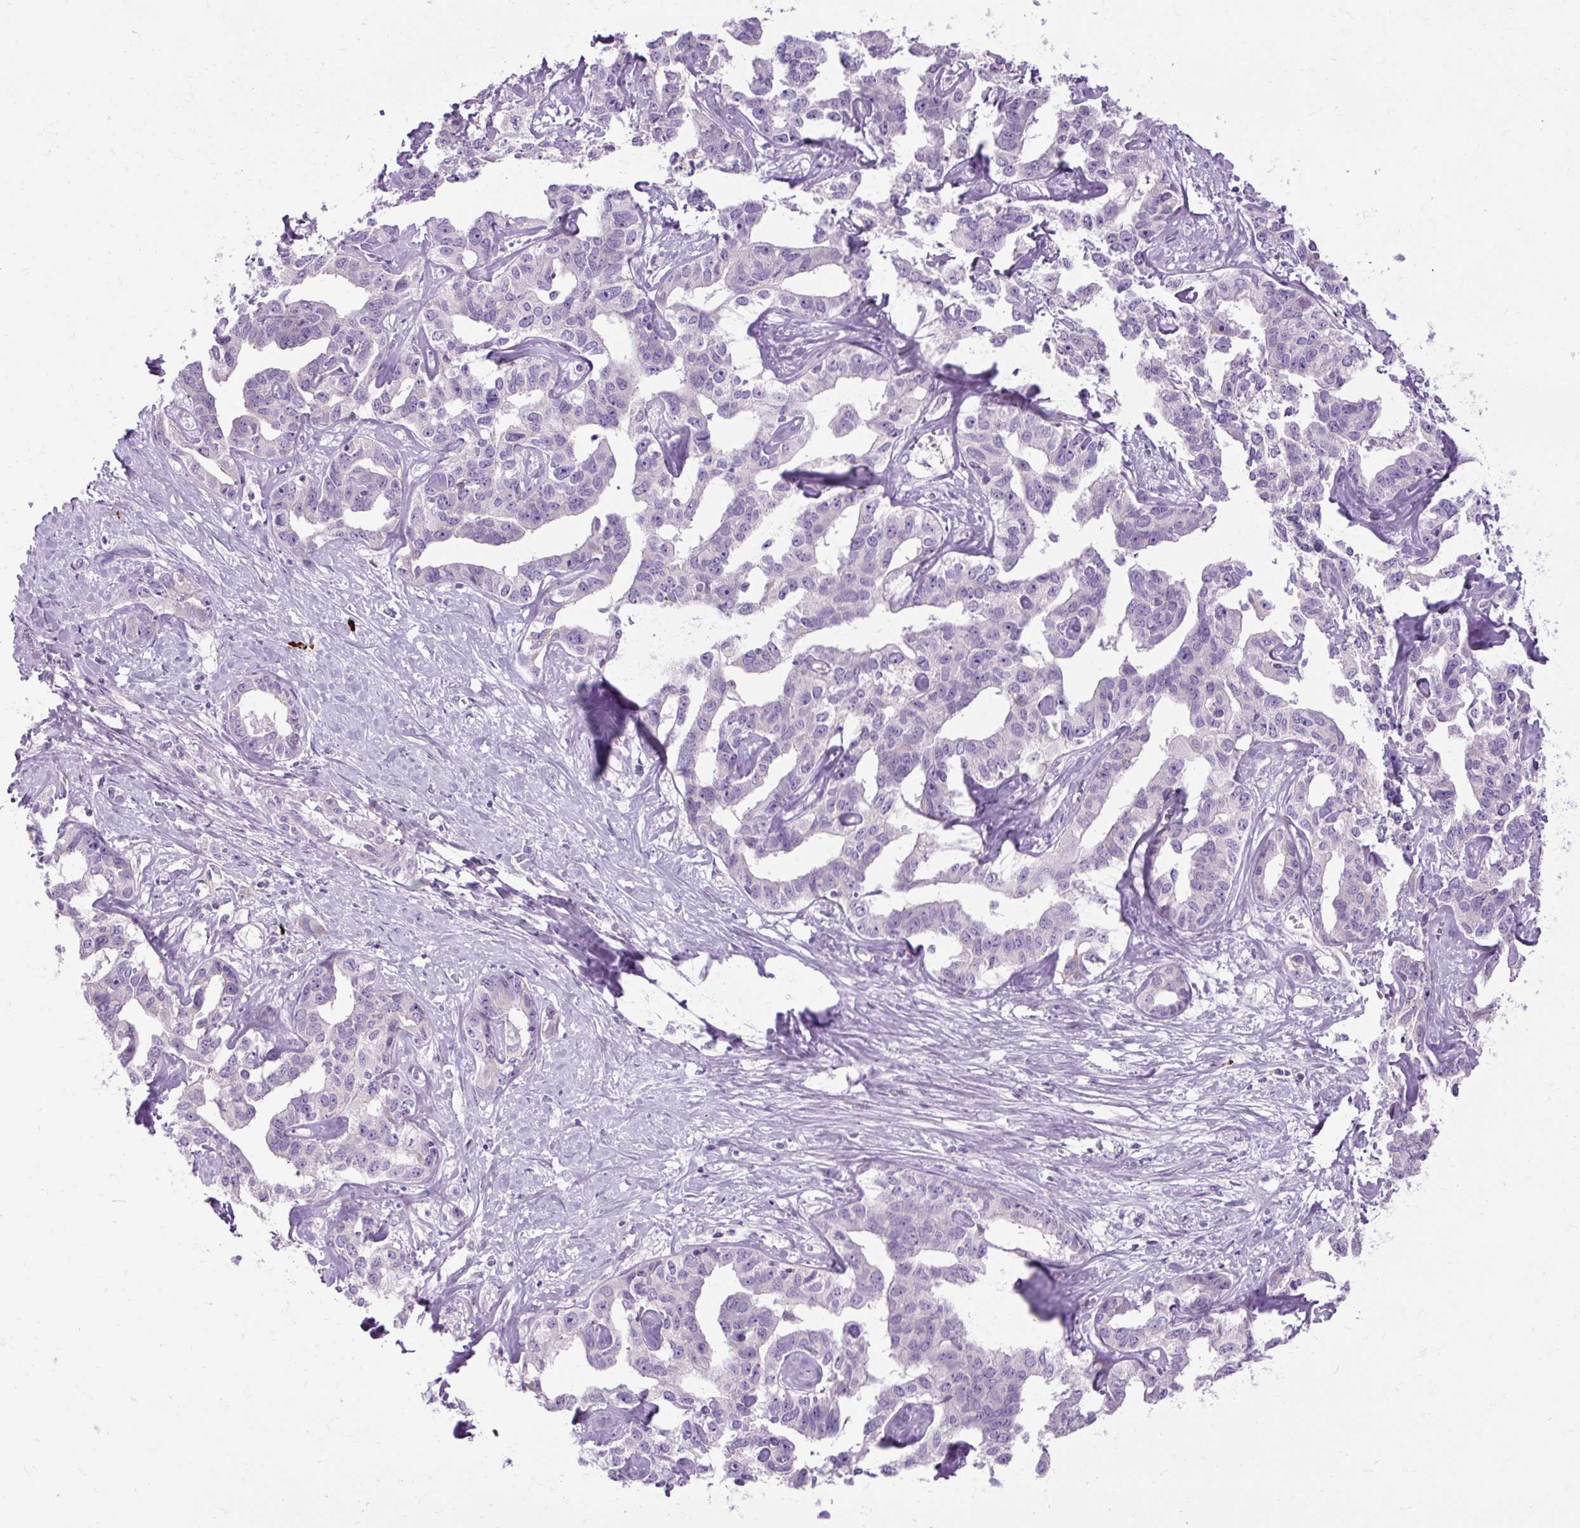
{"staining": {"intensity": "negative", "quantity": "none", "location": "none"}, "tissue": "liver cancer", "cell_type": "Tumor cells", "image_type": "cancer", "snomed": [{"axis": "morphology", "description": "Cholangiocarcinoma"}, {"axis": "topography", "description": "Liver"}], "caption": "An immunohistochemistry (IHC) photomicrograph of liver cholangiocarcinoma is shown. There is no staining in tumor cells of liver cholangiocarcinoma.", "gene": "ARRDC2", "patient": {"sex": "male", "age": 59}}